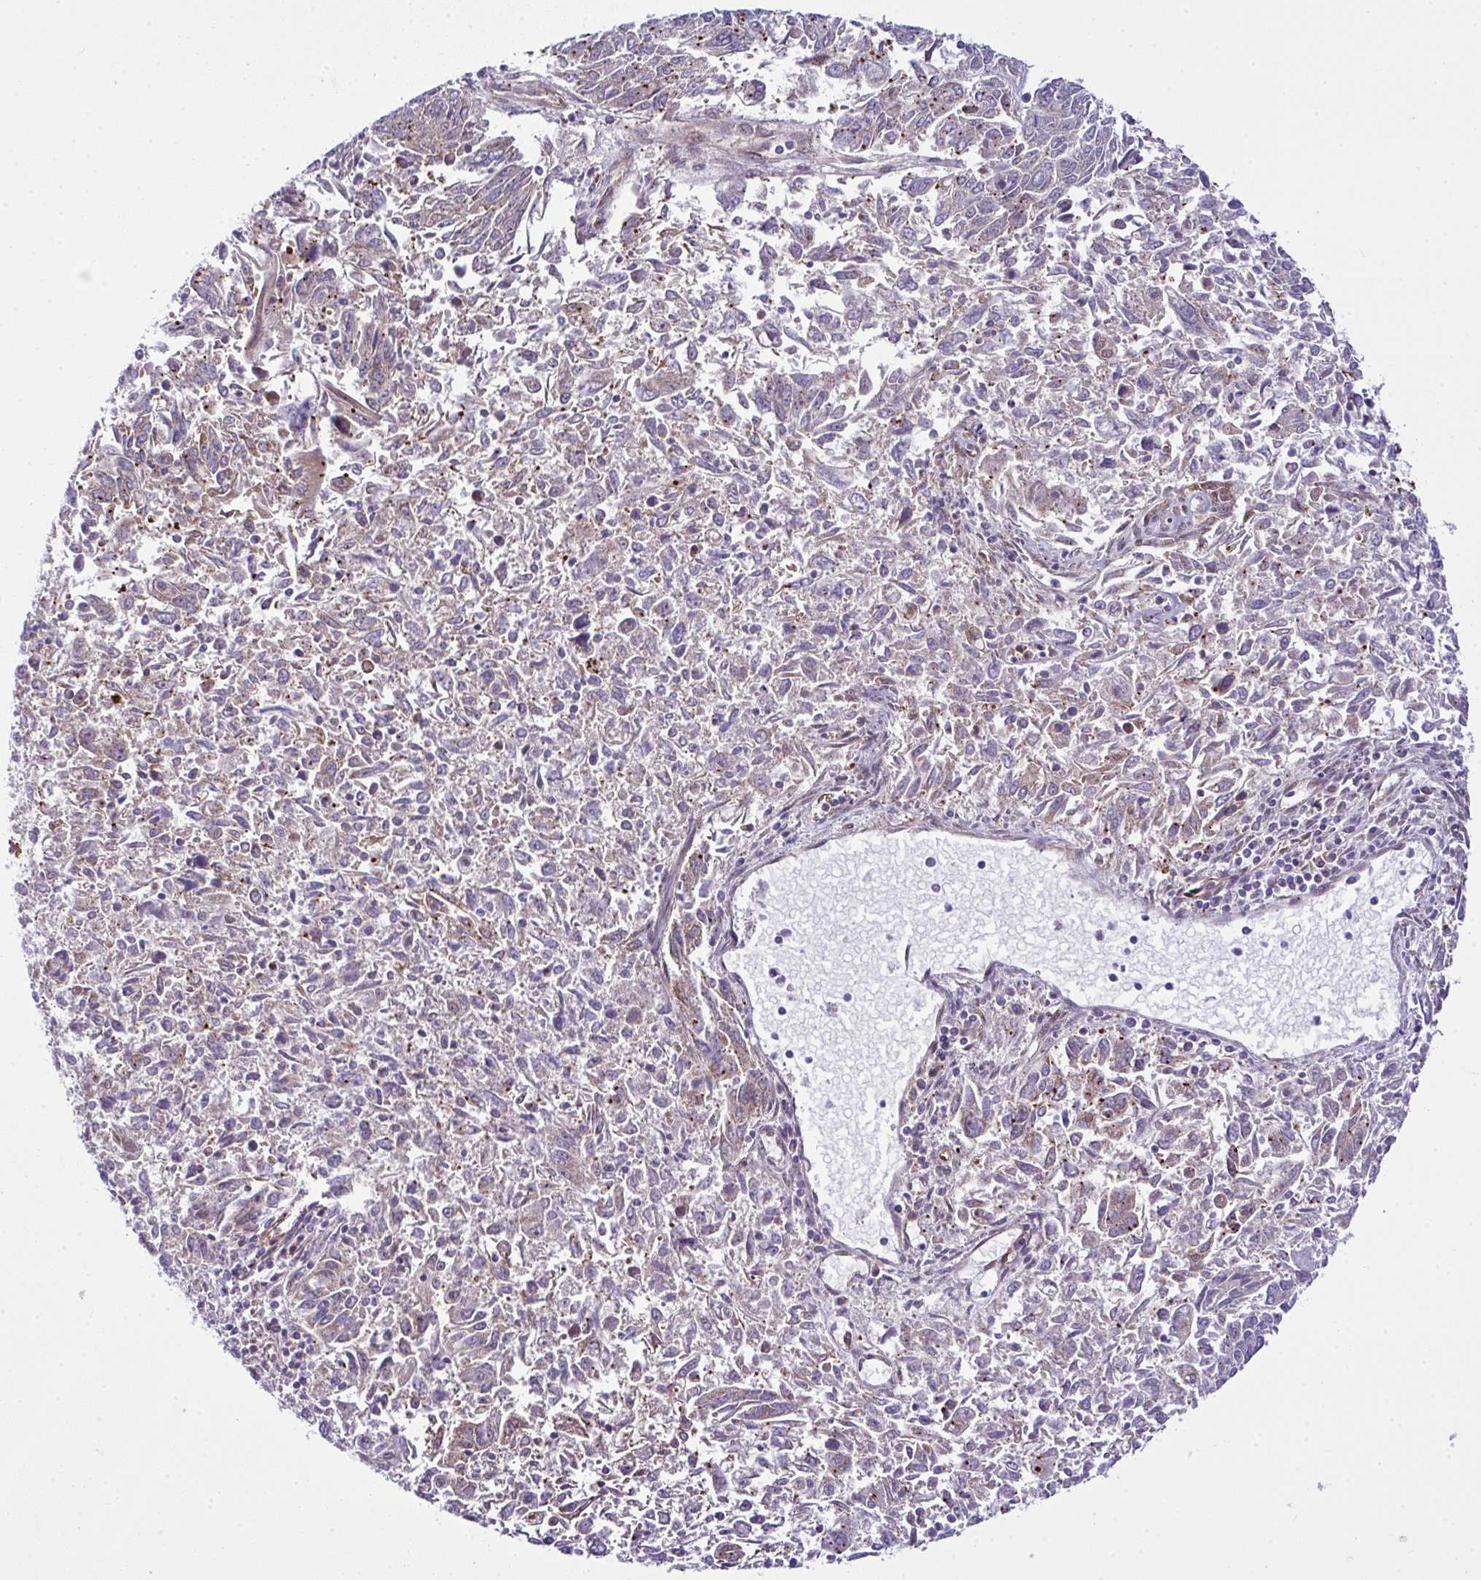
{"staining": {"intensity": "moderate", "quantity": "<25%", "location": "cytoplasmic/membranous"}, "tissue": "endometrial cancer", "cell_type": "Tumor cells", "image_type": "cancer", "snomed": [{"axis": "morphology", "description": "Adenocarcinoma, NOS"}, {"axis": "topography", "description": "Endometrium"}], "caption": "Brown immunohistochemical staining in human endometrial cancer exhibits moderate cytoplasmic/membranous staining in about <25% of tumor cells.", "gene": "RSKR", "patient": {"sex": "female", "age": 42}}